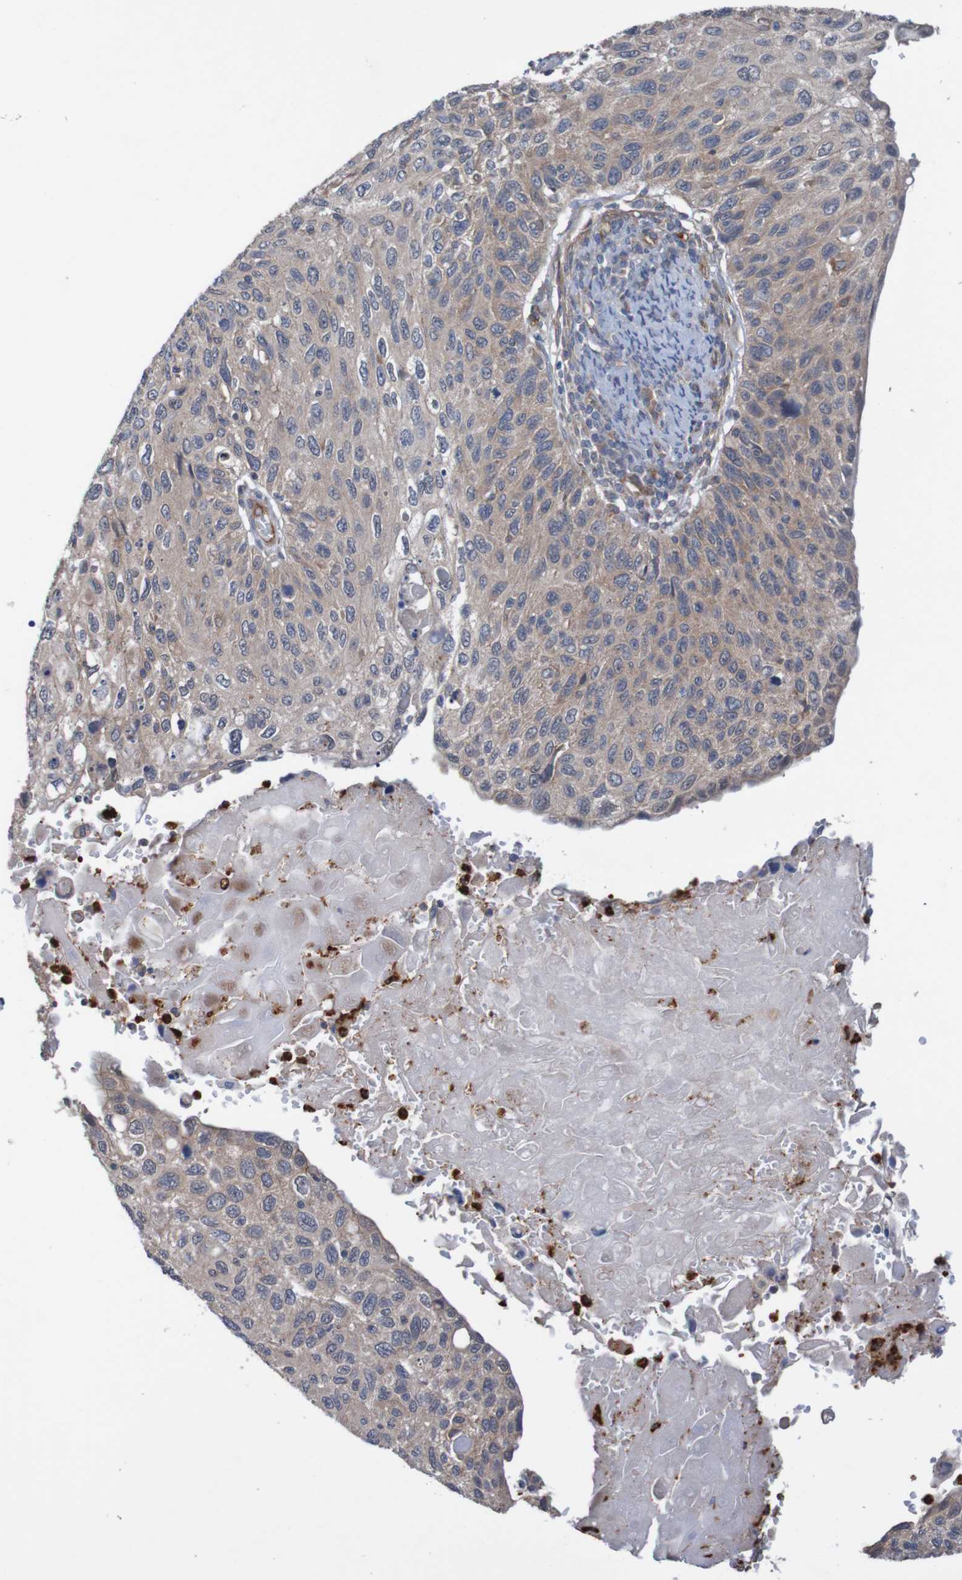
{"staining": {"intensity": "weak", "quantity": "25%-75%", "location": "cytoplasmic/membranous"}, "tissue": "cervical cancer", "cell_type": "Tumor cells", "image_type": "cancer", "snomed": [{"axis": "morphology", "description": "Squamous cell carcinoma, NOS"}, {"axis": "topography", "description": "Cervix"}], "caption": "Protein expression analysis of cervical cancer demonstrates weak cytoplasmic/membranous expression in approximately 25%-75% of tumor cells.", "gene": "ST8SIA6", "patient": {"sex": "female", "age": 70}}